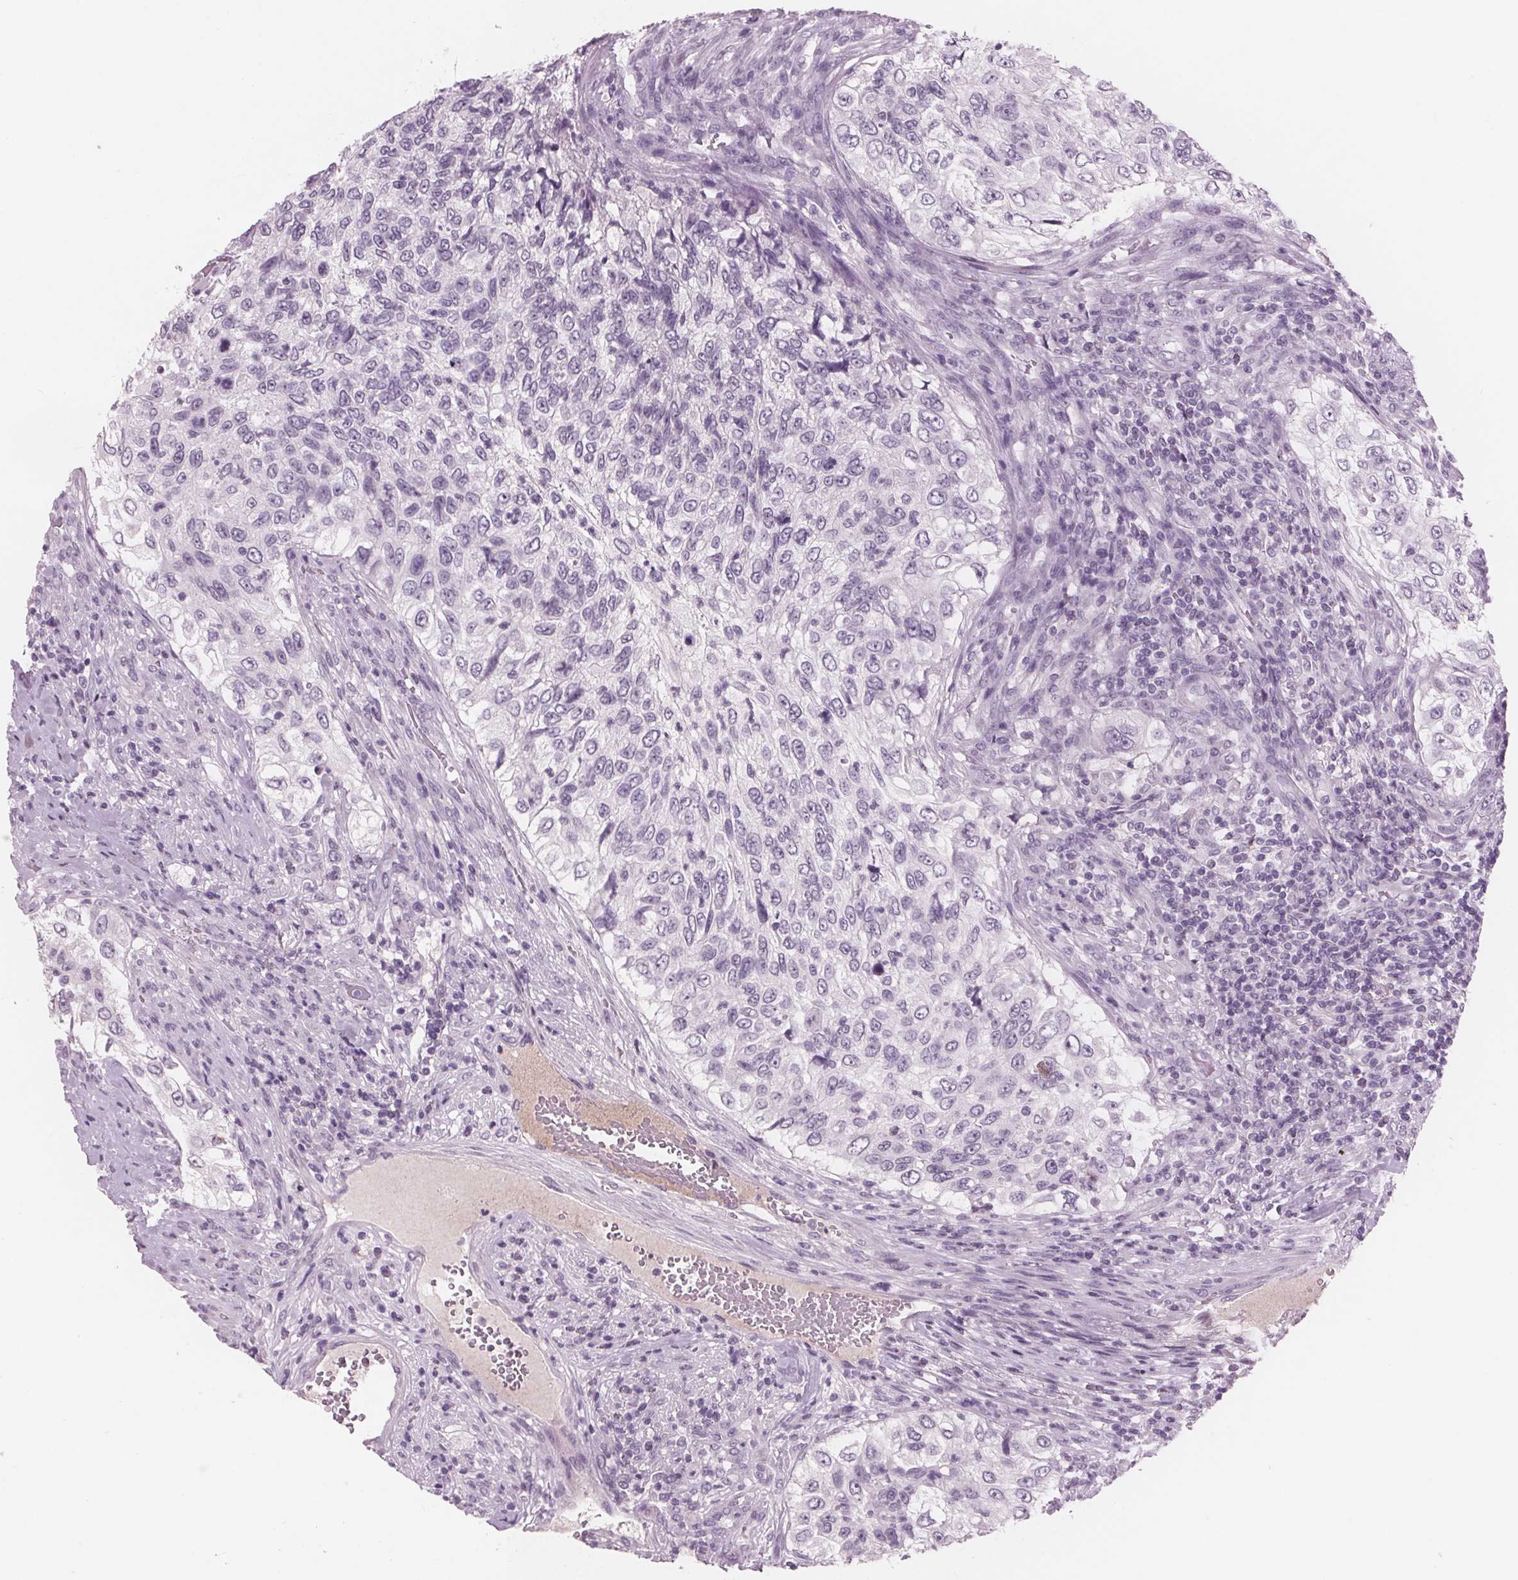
{"staining": {"intensity": "negative", "quantity": "none", "location": "none"}, "tissue": "urothelial cancer", "cell_type": "Tumor cells", "image_type": "cancer", "snomed": [{"axis": "morphology", "description": "Urothelial carcinoma, High grade"}, {"axis": "topography", "description": "Urinary bladder"}], "caption": "This is an immunohistochemistry image of urothelial carcinoma (high-grade). There is no expression in tumor cells.", "gene": "AMBP", "patient": {"sex": "female", "age": 60}}